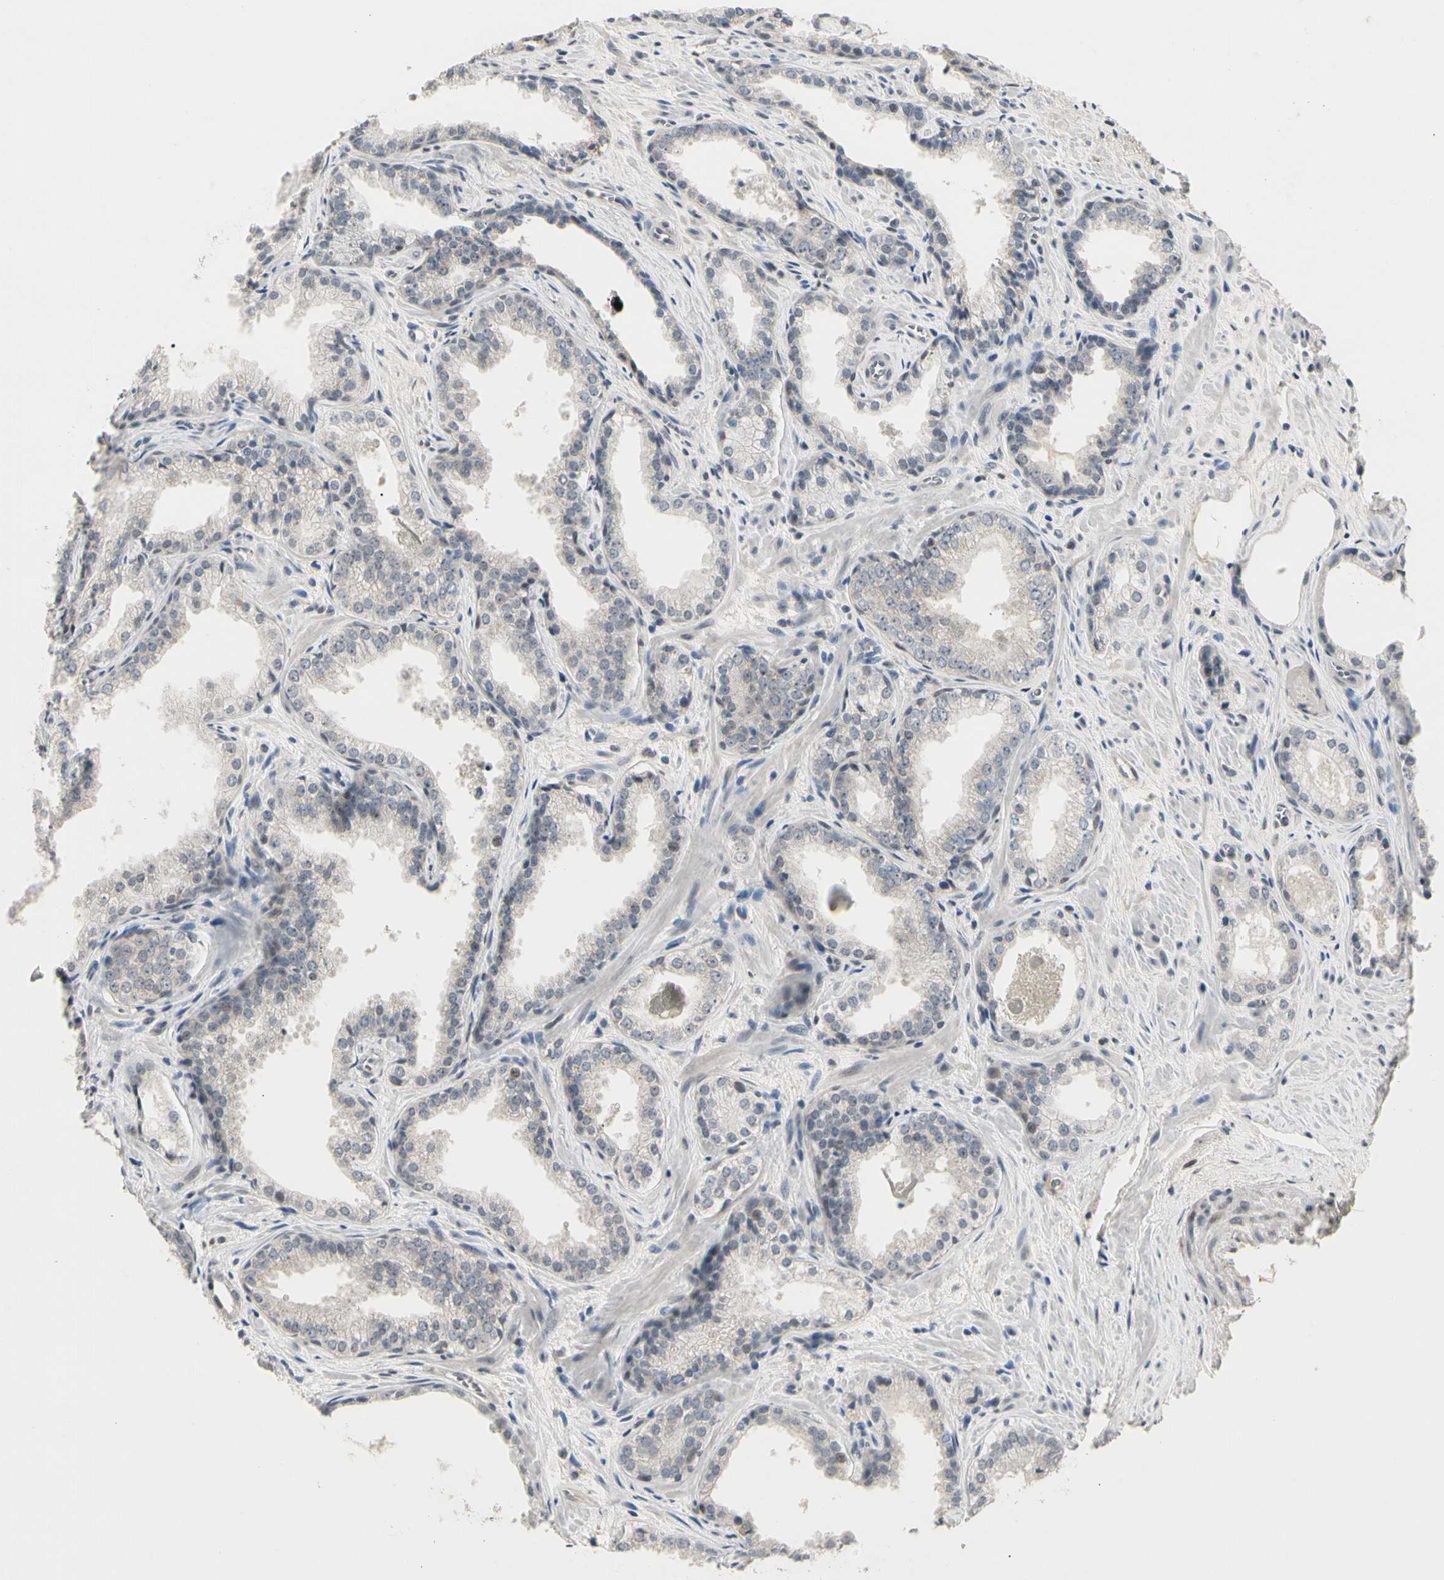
{"staining": {"intensity": "negative", "quantity": "none", "location": "none"}, "tissue": "prostate cancer", "cell_type": "Tumor cells", "image_type": "cancer", "snomed": [{"axis": "morphology", "description": "Adenocarcinoma, Low grade"}, {"axis": "topography", "description": "Prostate"}], "caption": "Immunohistochemical staining of prostate cancer (low-grade adenocarcinoma) shows no significant positivity in tumor cells. The staining is performed using DAB (3,3'-diaminobenzidine) brown chromogen with nuclei counter-stained in using hematoxylin.", "gene": "GREM1", "patient": {"sex": "male", "age": 60}}